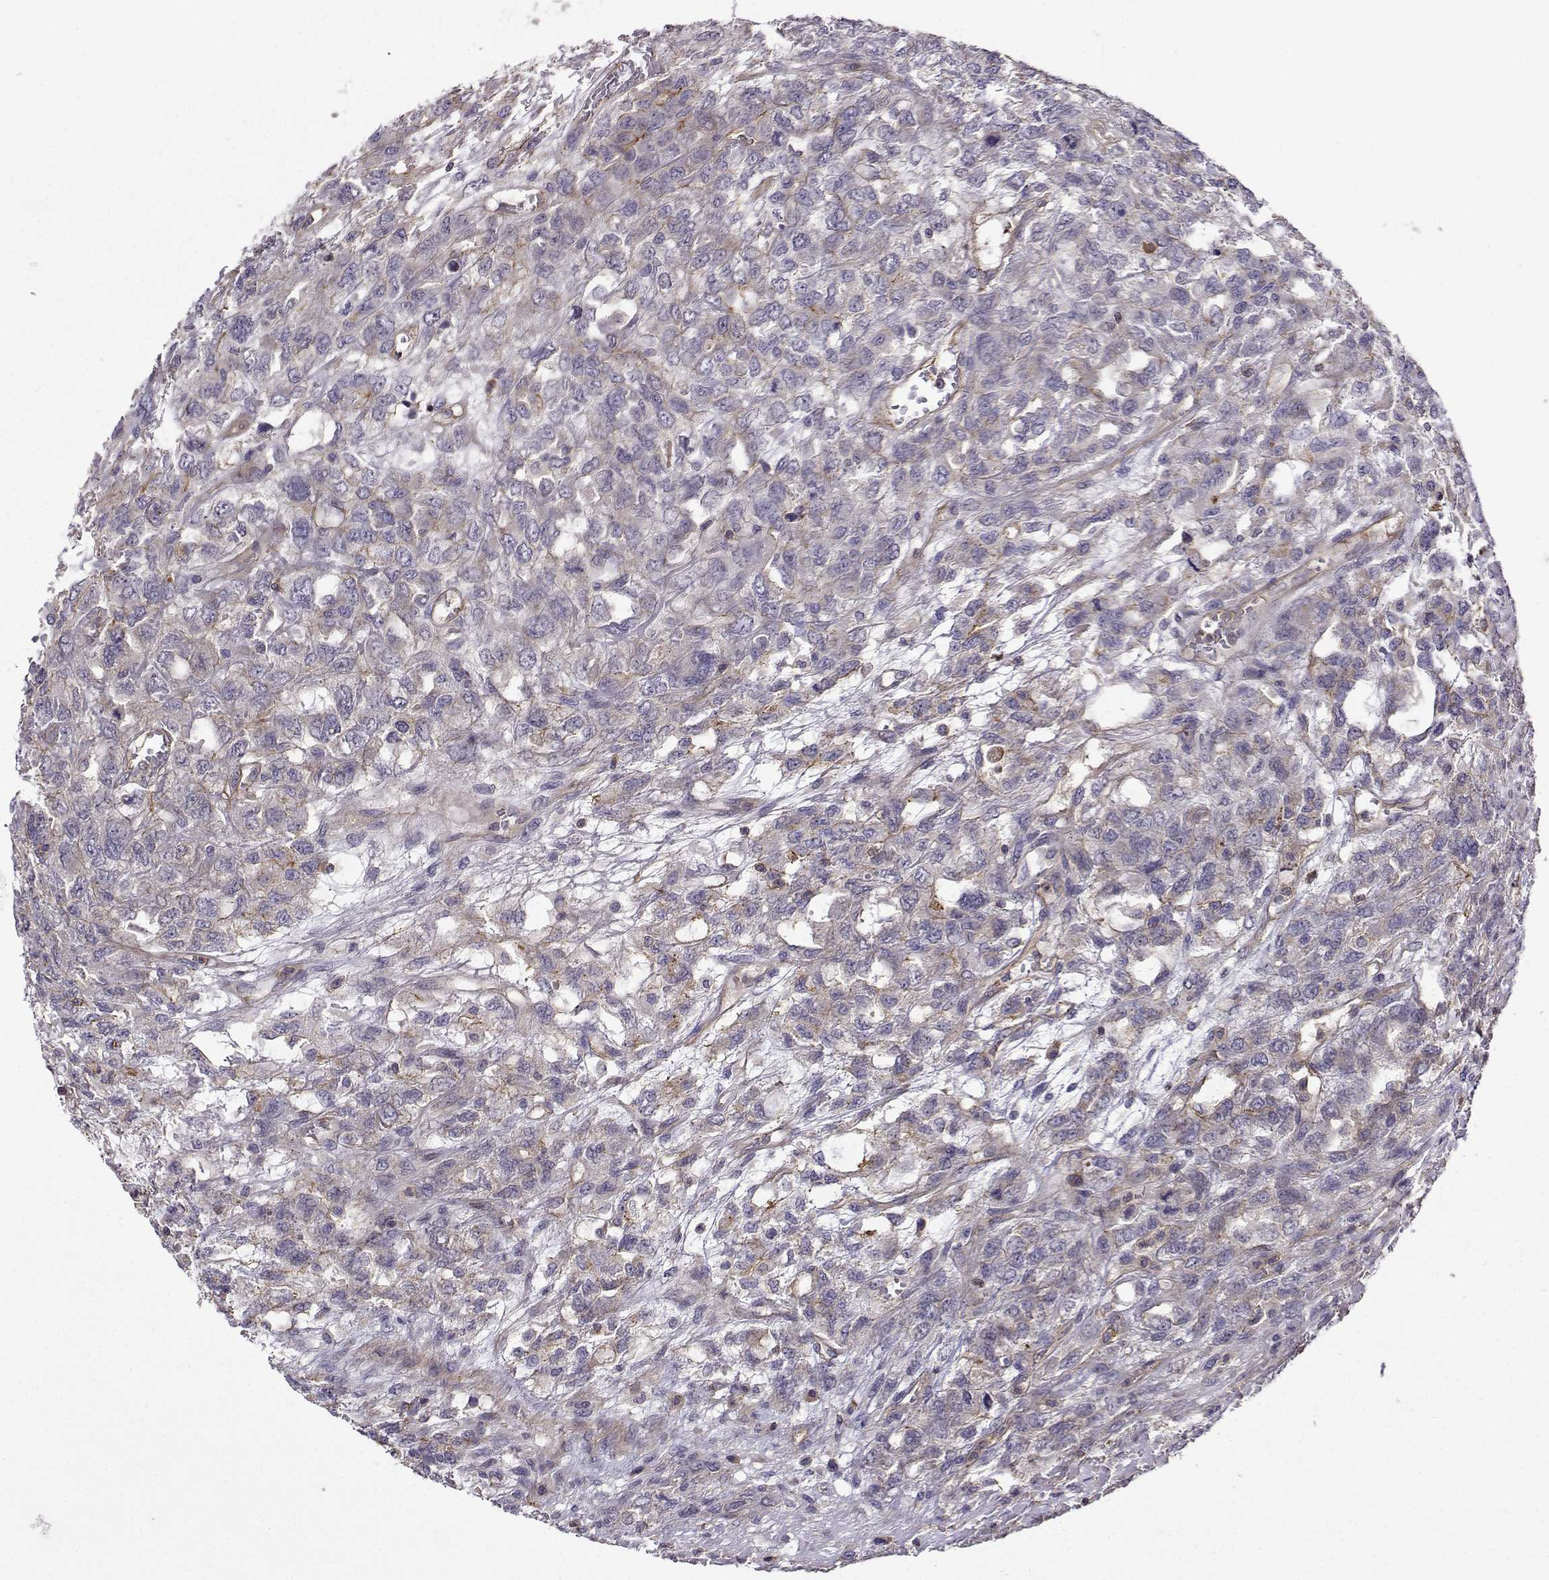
{"staining": {"intensity": "negative", "quantity": "none", "location": "none"}, "tissue": "testis cancer", "cell_type": "Tumor cells", "image_type": "cancer", "snomed": [{"axis": "morphology", "description": "Seminoma, NOS"}, {"axis": "topography", "description": "Testis"}], "caption": "This is an immunohistochemistry (IHC) image of testis cancer (seminoma). There is no staining in tumor cells.", "gene": "ITGB8", "patient": {"sex": "male", "age": 52}}